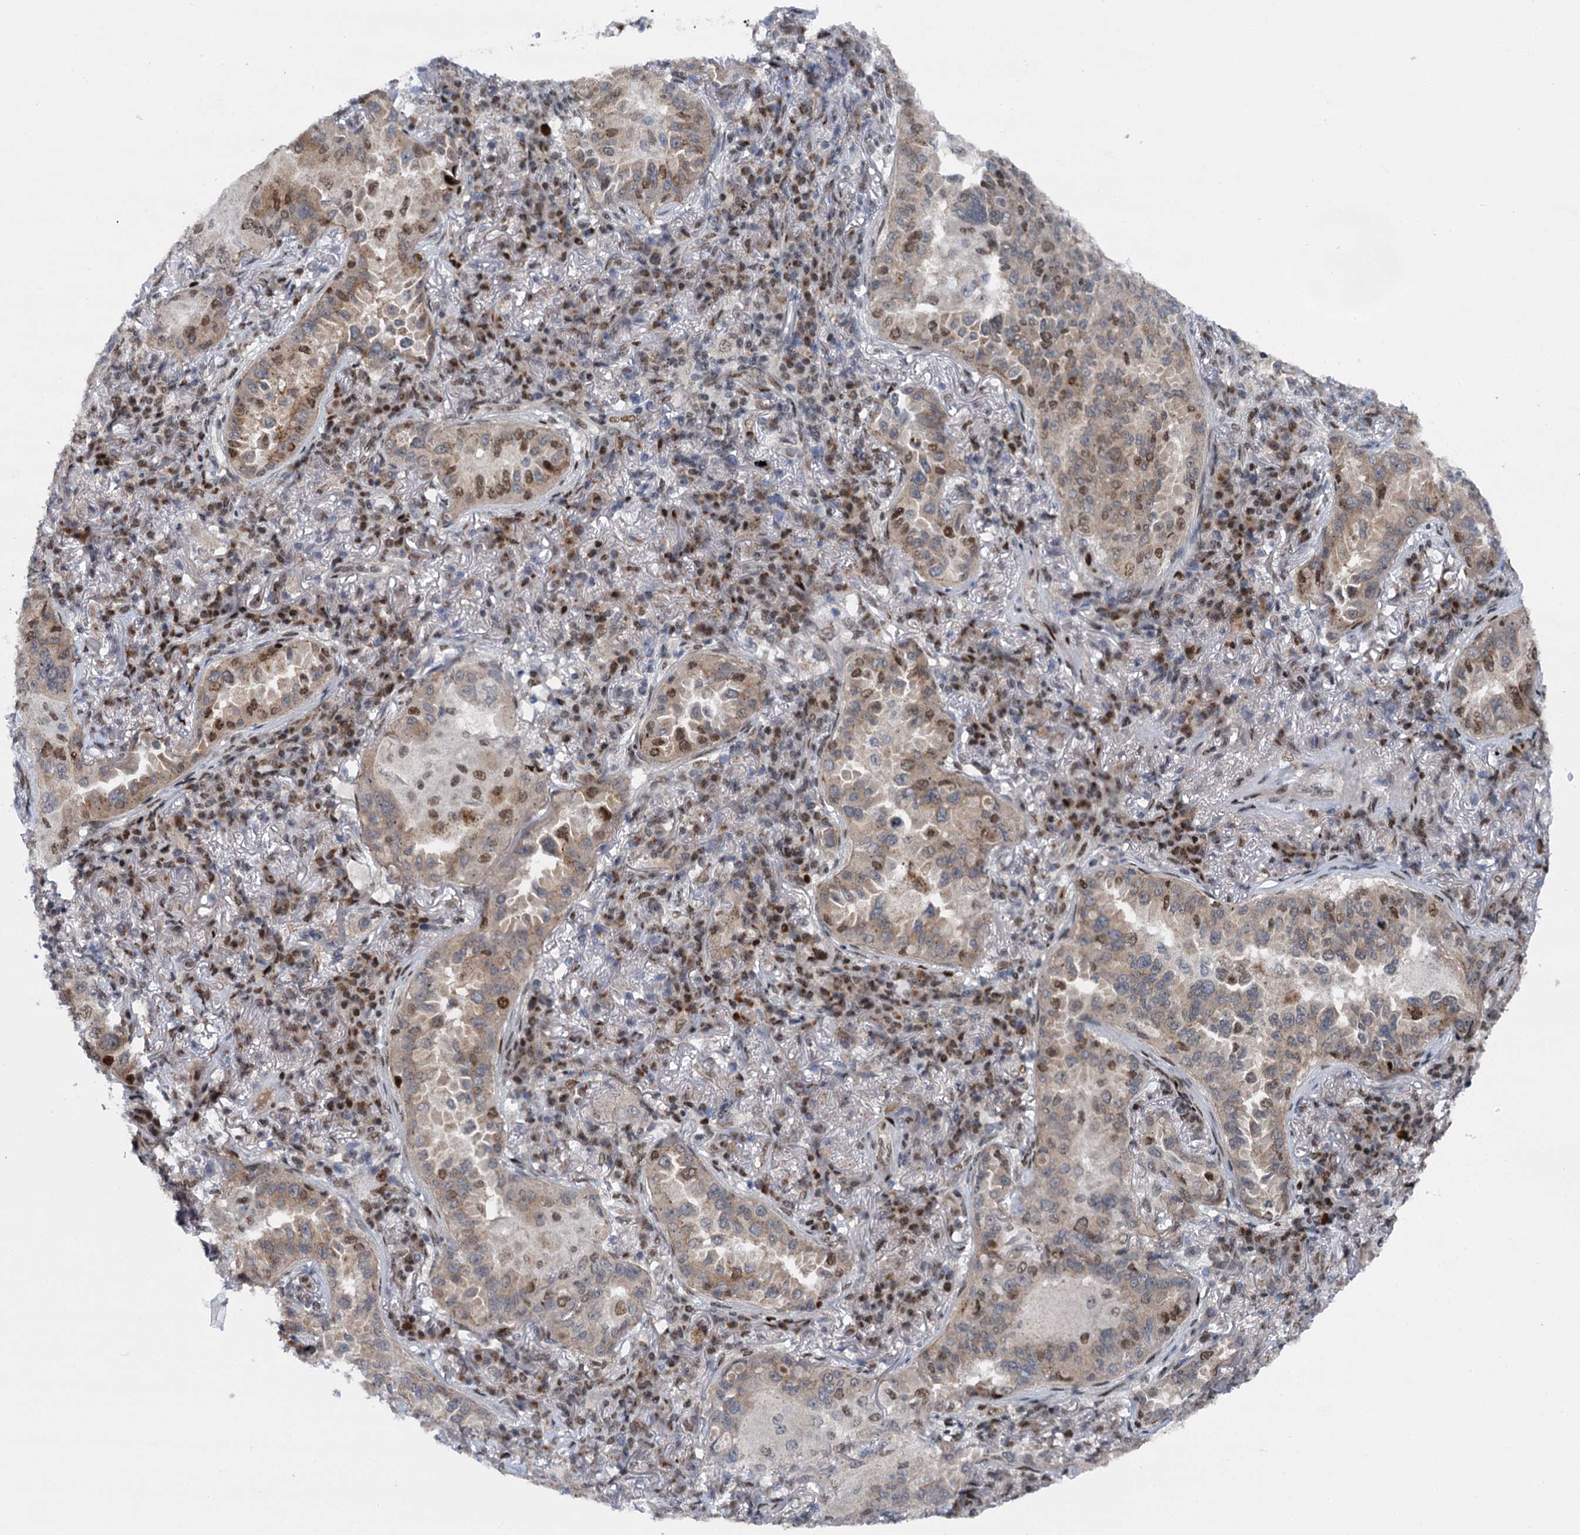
{"staining": {"intensity": "moderate", "quantity": "25%-75%", "location": "cytoplasmic/membranous,nuclear"}, "tissue": "lung cancer", "cell_type": "Tumor cells", "image_type": "cancer", "snomed": [{"axis": "morphology", "description": "Adenocarcinoma, NOS"}, {"axis": "topography", "description": "Lung"}], "caption": "High-magnification brightfield microscopy of lung adenocarcinoma stained with DAB (brown) and counterstained with hematoxylin (blue). tumor cells exhibit moderate cytoplasmic/membranous and nuclear positivity is appreciated in about25%-75% of cells.", "gene": "RUFY2", "patient": {"sex": "female", "age": 69}}